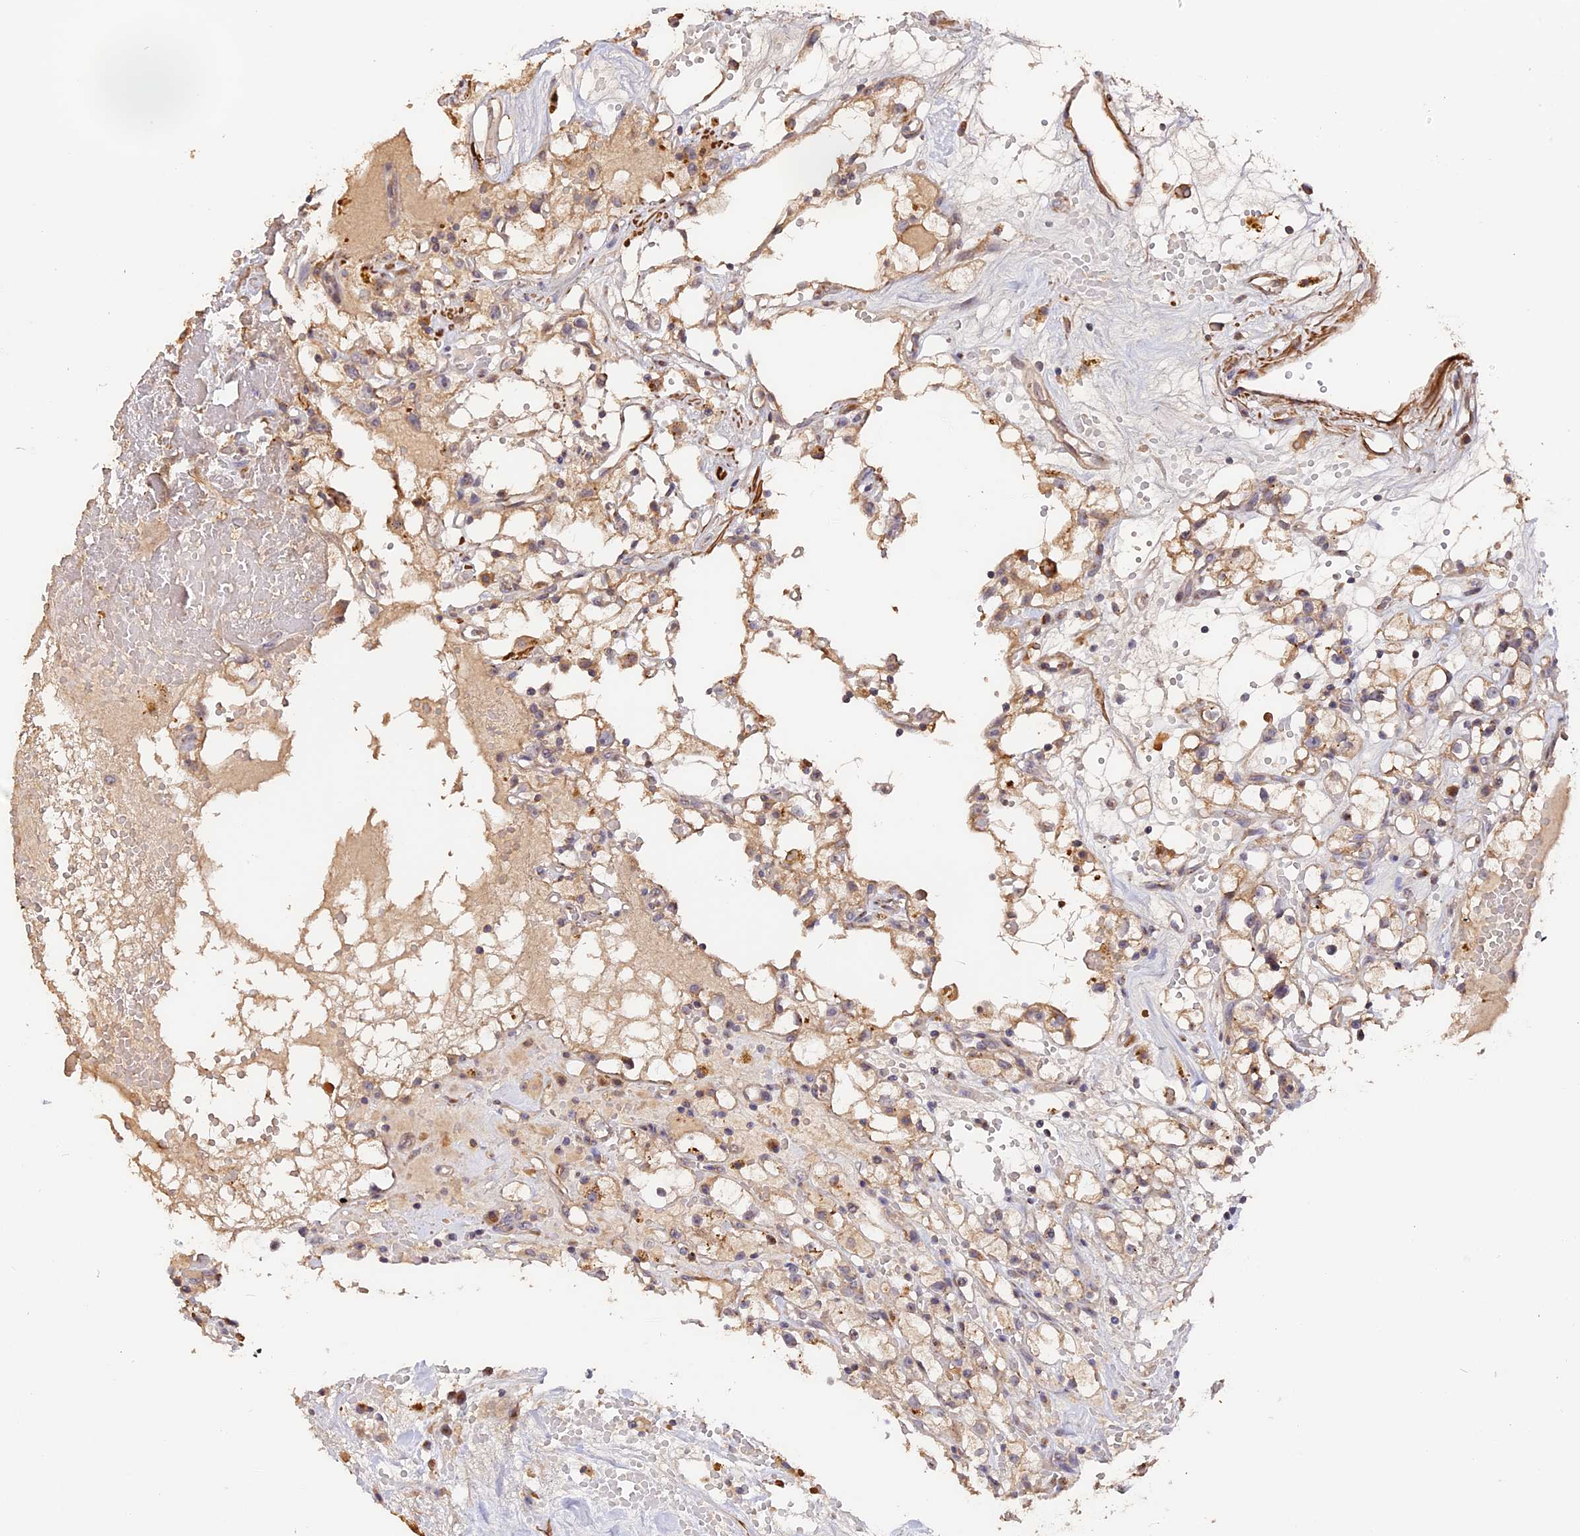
{"staining": {"intensity": "weak", "quantity": "25%-75%", "location": "cytoplasmic/membranous"}, "tissue": "renal cancer", "cell_type": "Tumor cells", "image_type": "cancer", "snomed": [{"axis": "morphology", "description": "Adenocarcinoma, NOS"}, {"axis": "topography", "description": "Kidney"}], "caption": "Immunohistochemistry of human adenocarcinoma (renal) shows low levels of weak cytoplasmic/membranous positivity in about 25%-75% of tumor cells. Immunohistochemistry (ihc) stains the protein in brown and the nuclei are stained blue.", "gene": "TANGO6", "patient": {"sex": "male", "age": 56}}